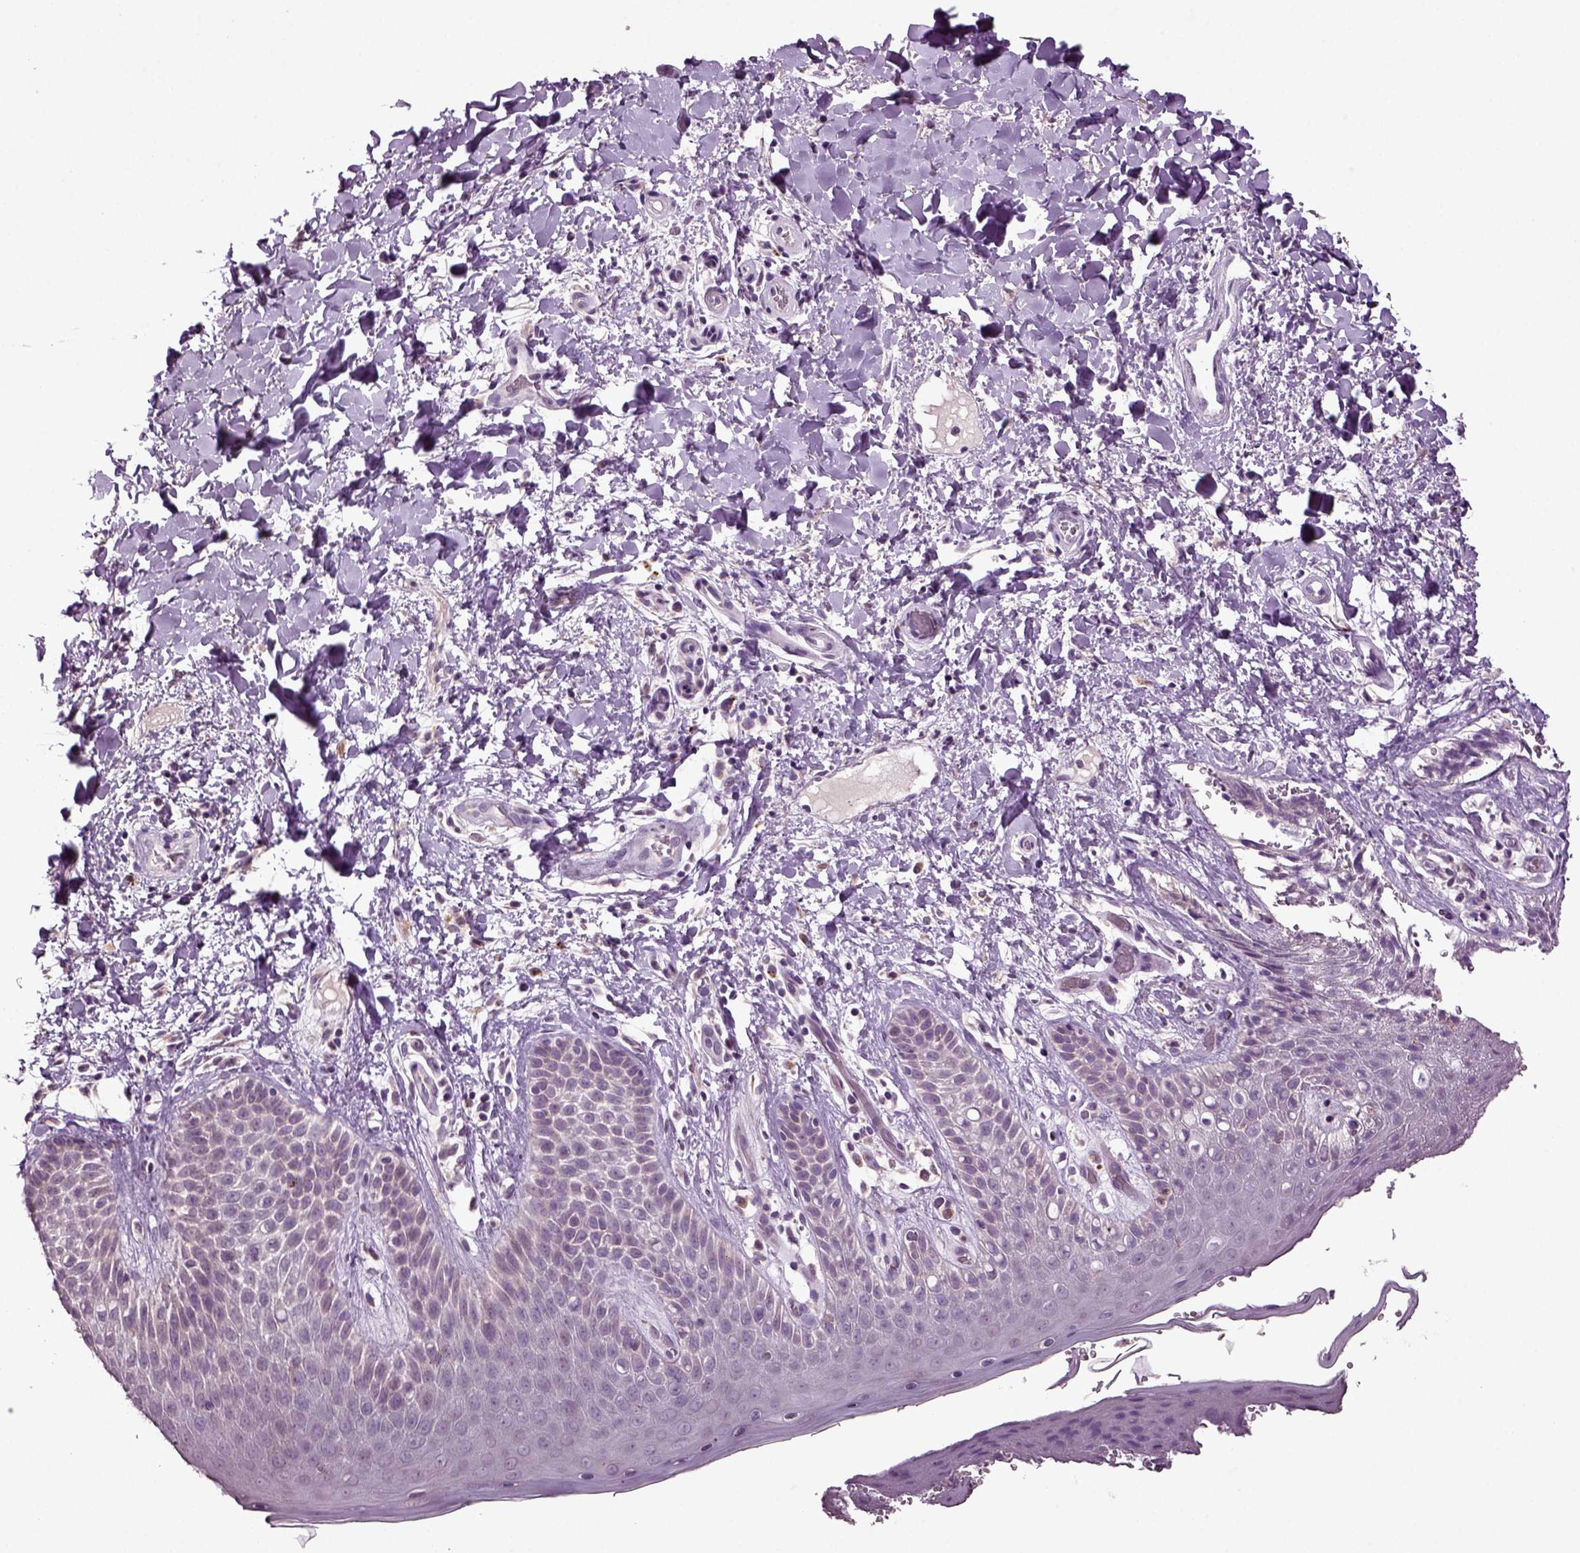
{"staining": {"intensity": "negative", "quantity": "none", "location": "none"}, "tissue": "skin", "cell_type": "Epidermal cells", "image_type": "normal", "snomed": [{"axis": "morphology", "description": "Normal tissue, NOS"}, {"axis": "topography", "description": "Anal"}], "caption": "Immunohistochemical staining of unremarkable skin displays no significant expression in epidermal cells. (DAB (3,3'-diaminobenzidine) immunohistochemistry with hematoxylin counter stain).", "gene": "SLC17A6", "patient": {"sex": "male", "age": 36}}